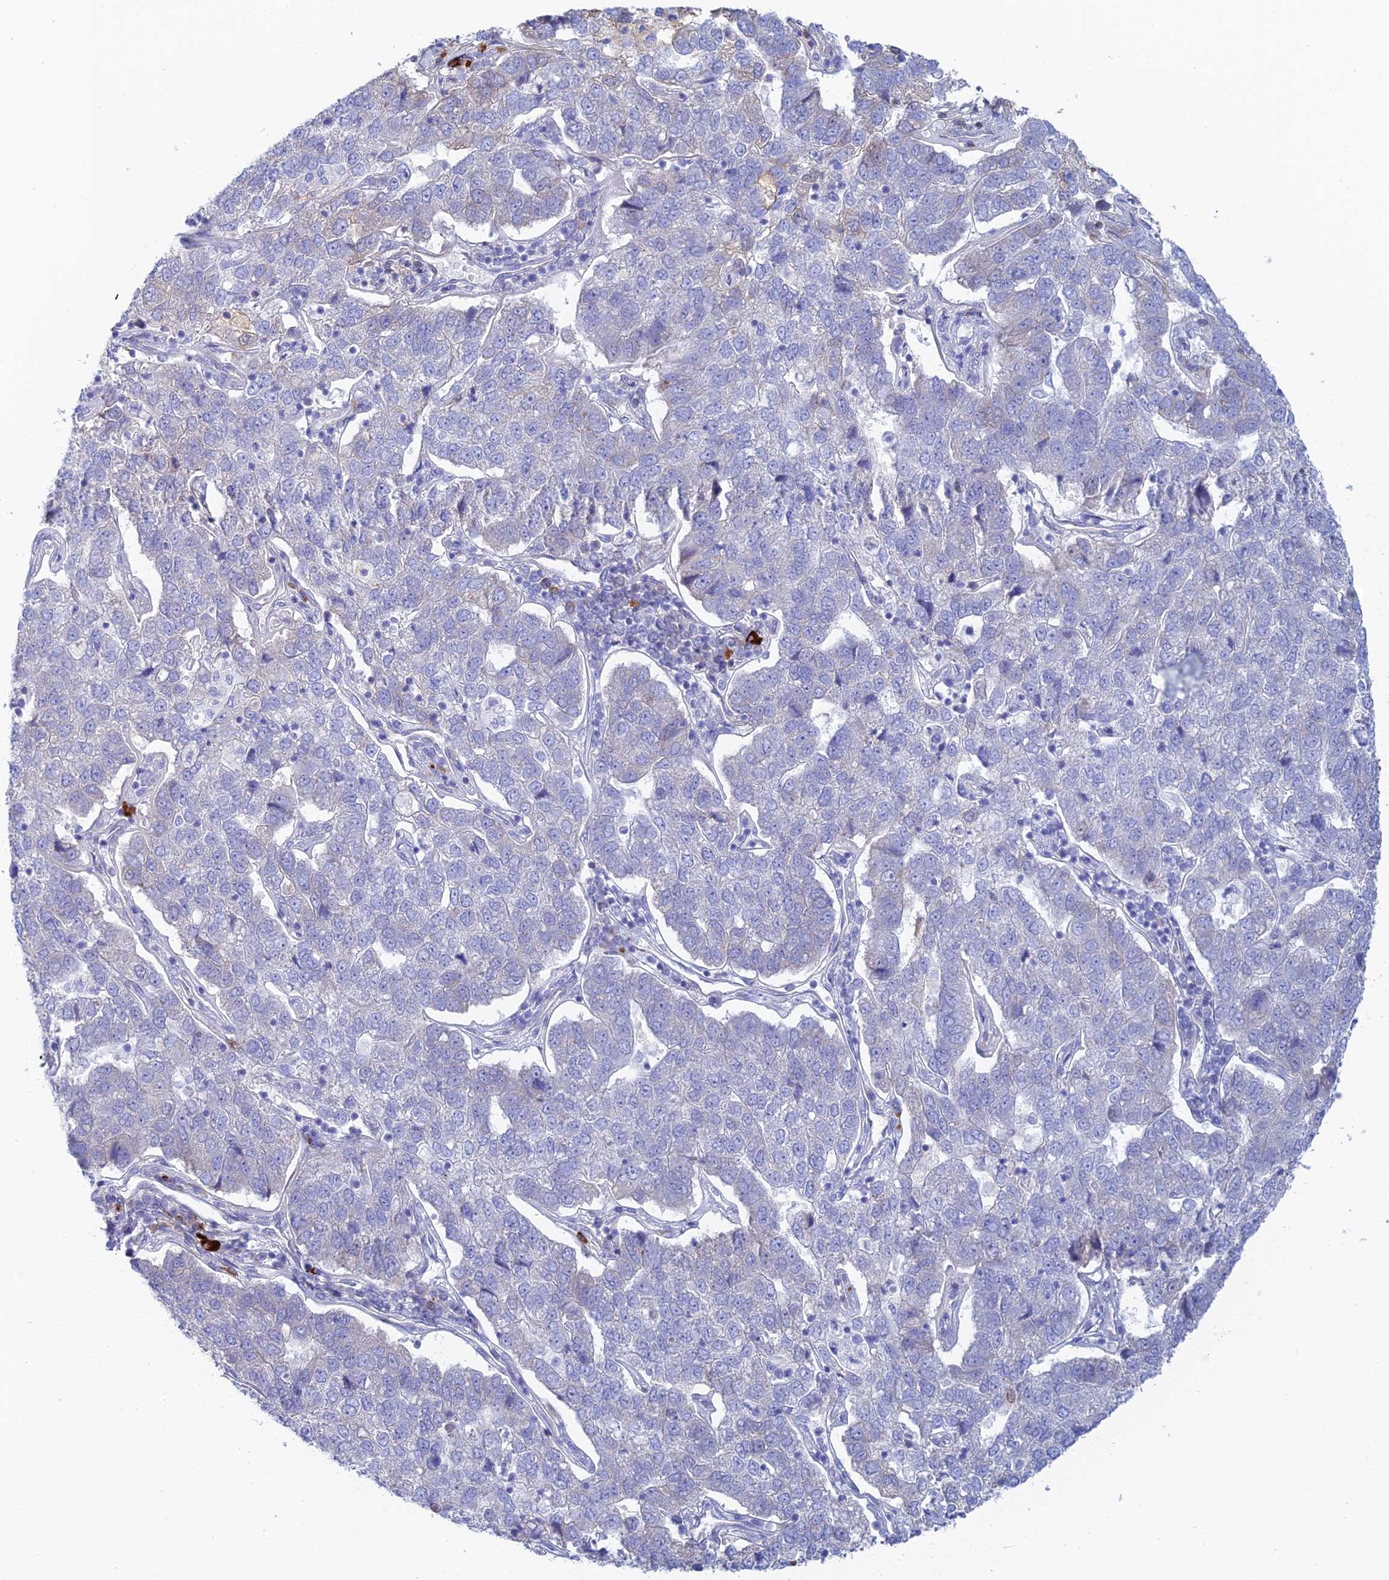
{"staining": {"intensity": "negative", "quantity": "none", "location": "none"}, "tissue": "pancreatic cancer", "cell_type": "Tumor cells", "image_type": "cancer", "snomed": [{"axis": "morphology", "description": "Adenocarcinoma, NOS"}, {"axis": "topography", "description": "Pancreas"}], "caption": "DAB (3,3'-diaminobenzidine) immunohistochemical staining of pancreatic adenocarcinoma reveals no significant positivity in tumor cells. (Stains: DAB (3,3'-diaminobenzidine) IHC with hematoxylin counter stain, Microscopy: brightfield microscopy at high magnification).", "gene": "CEP152", "patient": {"sex": "female", "age": 61}}